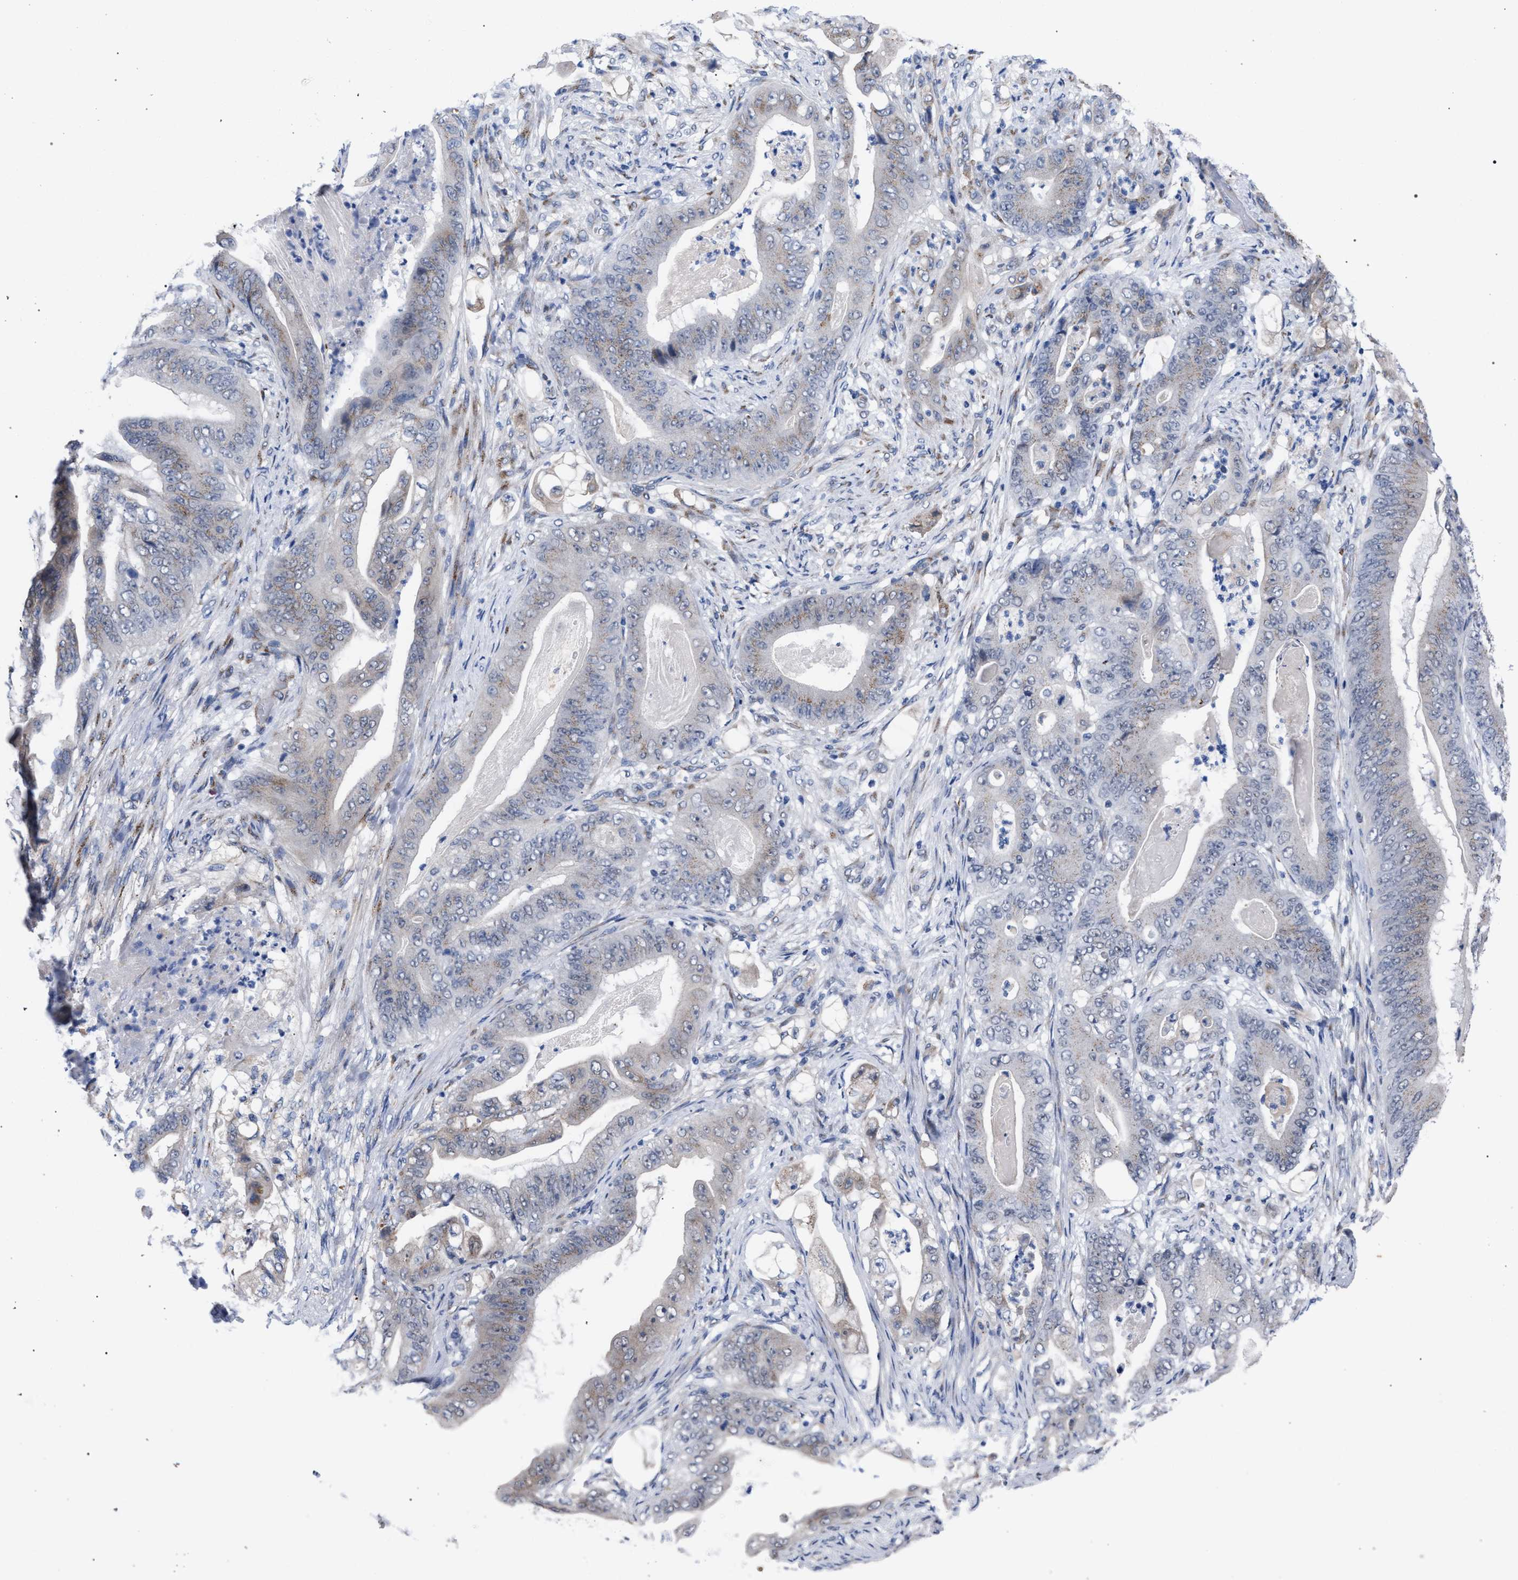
{"staining": {"intensity": "weak", "quantity": "<25%", "location": "cytoplasmic/membranous"}, "tissue": "stomach cancer", "cell_type": "Tumor cells", "image_type": "cancer", "snomed": [{"axis": "morphology", "description": "Adenocarcinoma, NOS"}, {"axis": "topography", "description": "Stomach"}], "caption": "There is no significant staining in tumor cells of stomach cancer.", "gene": "GOLGA2", "patient": {"sex": "female", "age": 73}}